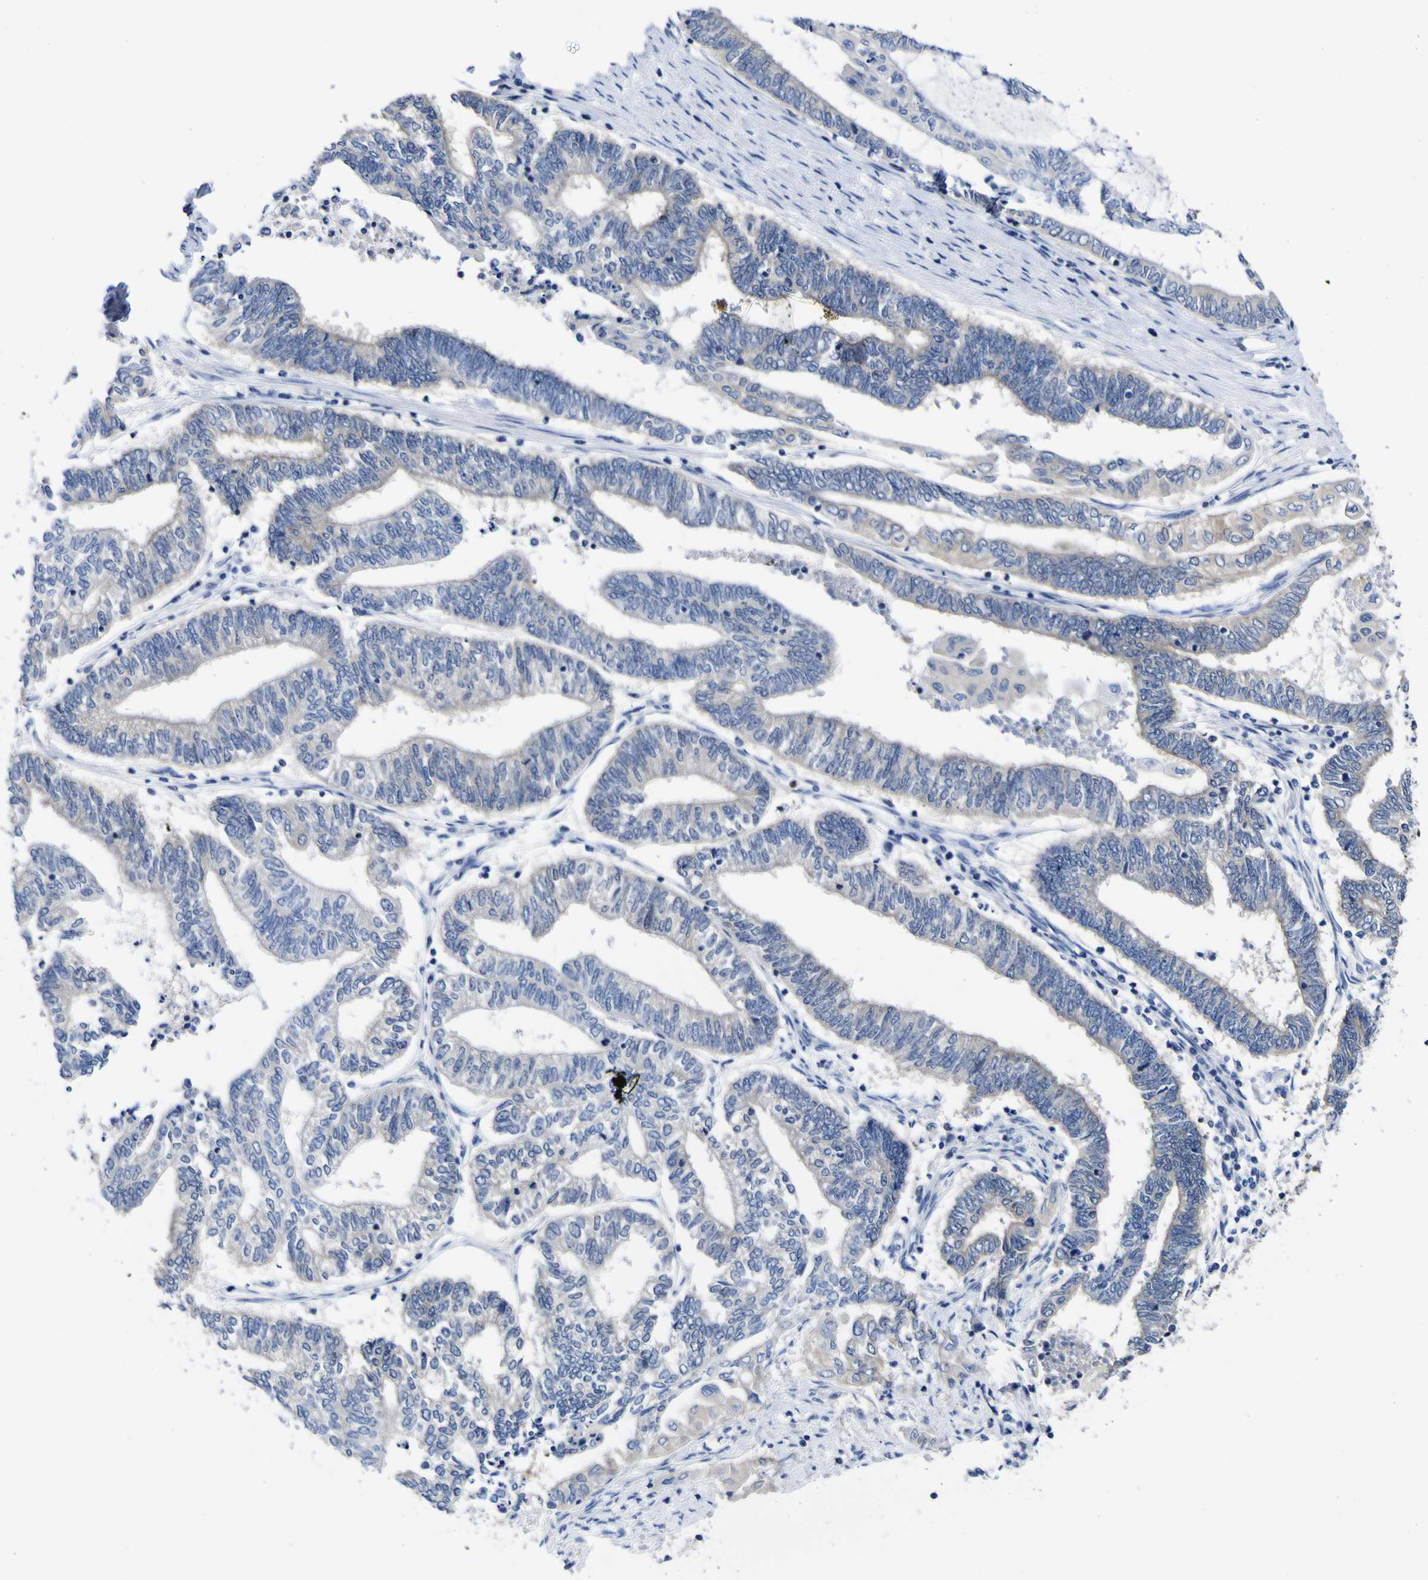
{"staining": {"intensity": "negative", "quantity": "none", "location": "none"}, "tissue": "endometrial cancer", "cell_type": "Tumor cells", "image_type": "cancer", "snomed": [{"axis": "morphology", "description": "Adenocarcinoma, NOS"}, {"axis": "topography", "description": "Uterus"}, {"axis": "topography", "description": "Endometrium"}], "caption": "High magnification brightfield microscopy of endometrial cancer (adenocarcinoma) stained with DAB (brown) and counterstained with hematoxylin (blue): tumor cells show no significant staining.", "gene": "CASP6", "patient": {"sex": "female", "age": 70}}